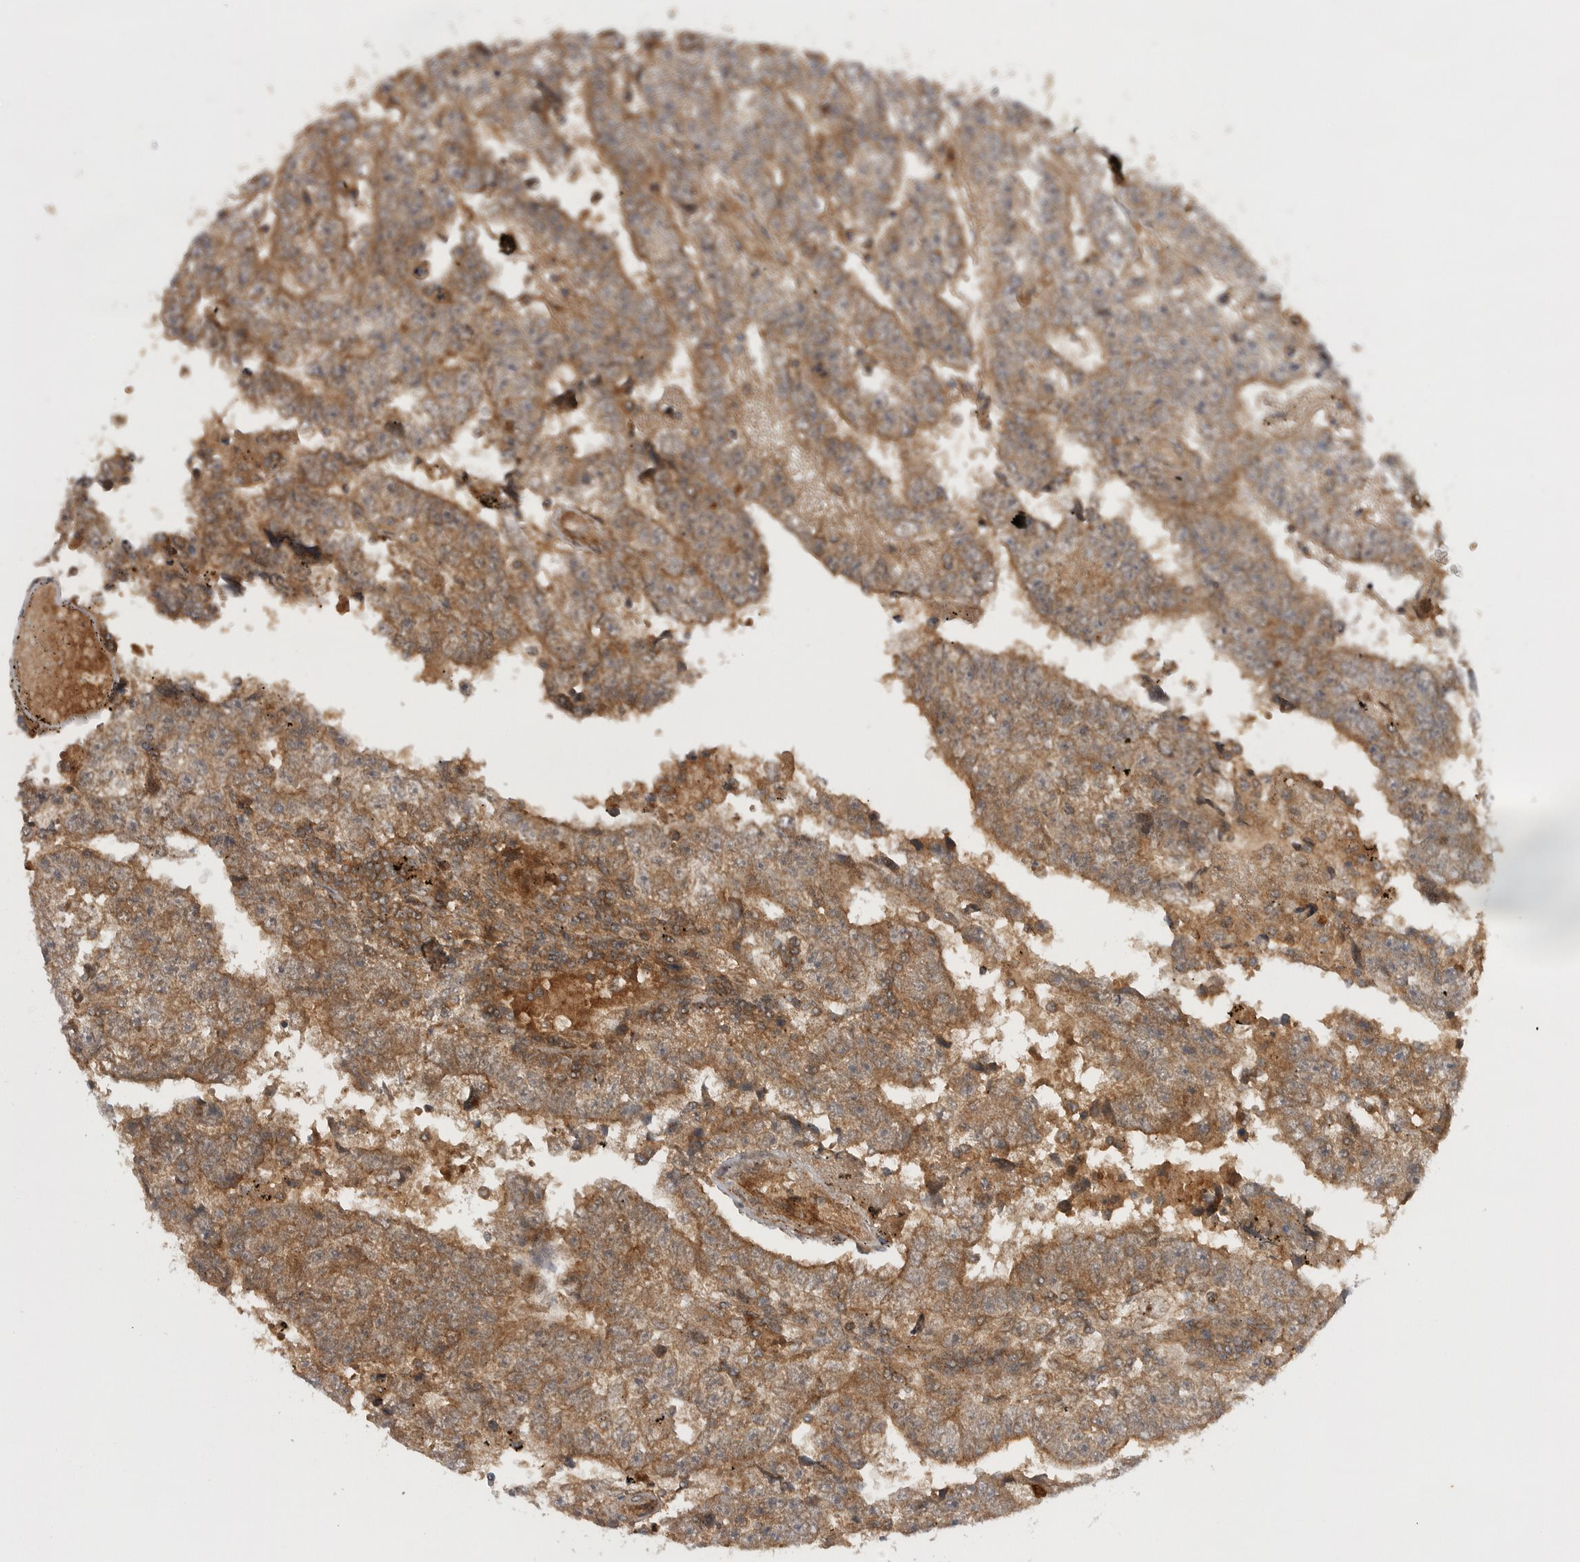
{"staining": {"intensity": "moderate", "quantity": ">75%", "location": "cytoplasmic/membranous"}, "tissue": "testis cancer", "cell_type": "Tumor cells", "image_type": "cancer", "snomed": [{"axis": "morphology", "description": "Carcinoma, Embryonal, NOS"}, {"axis": "topography", "description": "Testis"}], "caption": "This is an image of IHC staining of embryonal carcinoma (testis), which shows moderate expression in the cytoplasmic/membranous of tumor cells.", "gene": "PRDX4", "patient": {"sex": "male", "age": 25}}